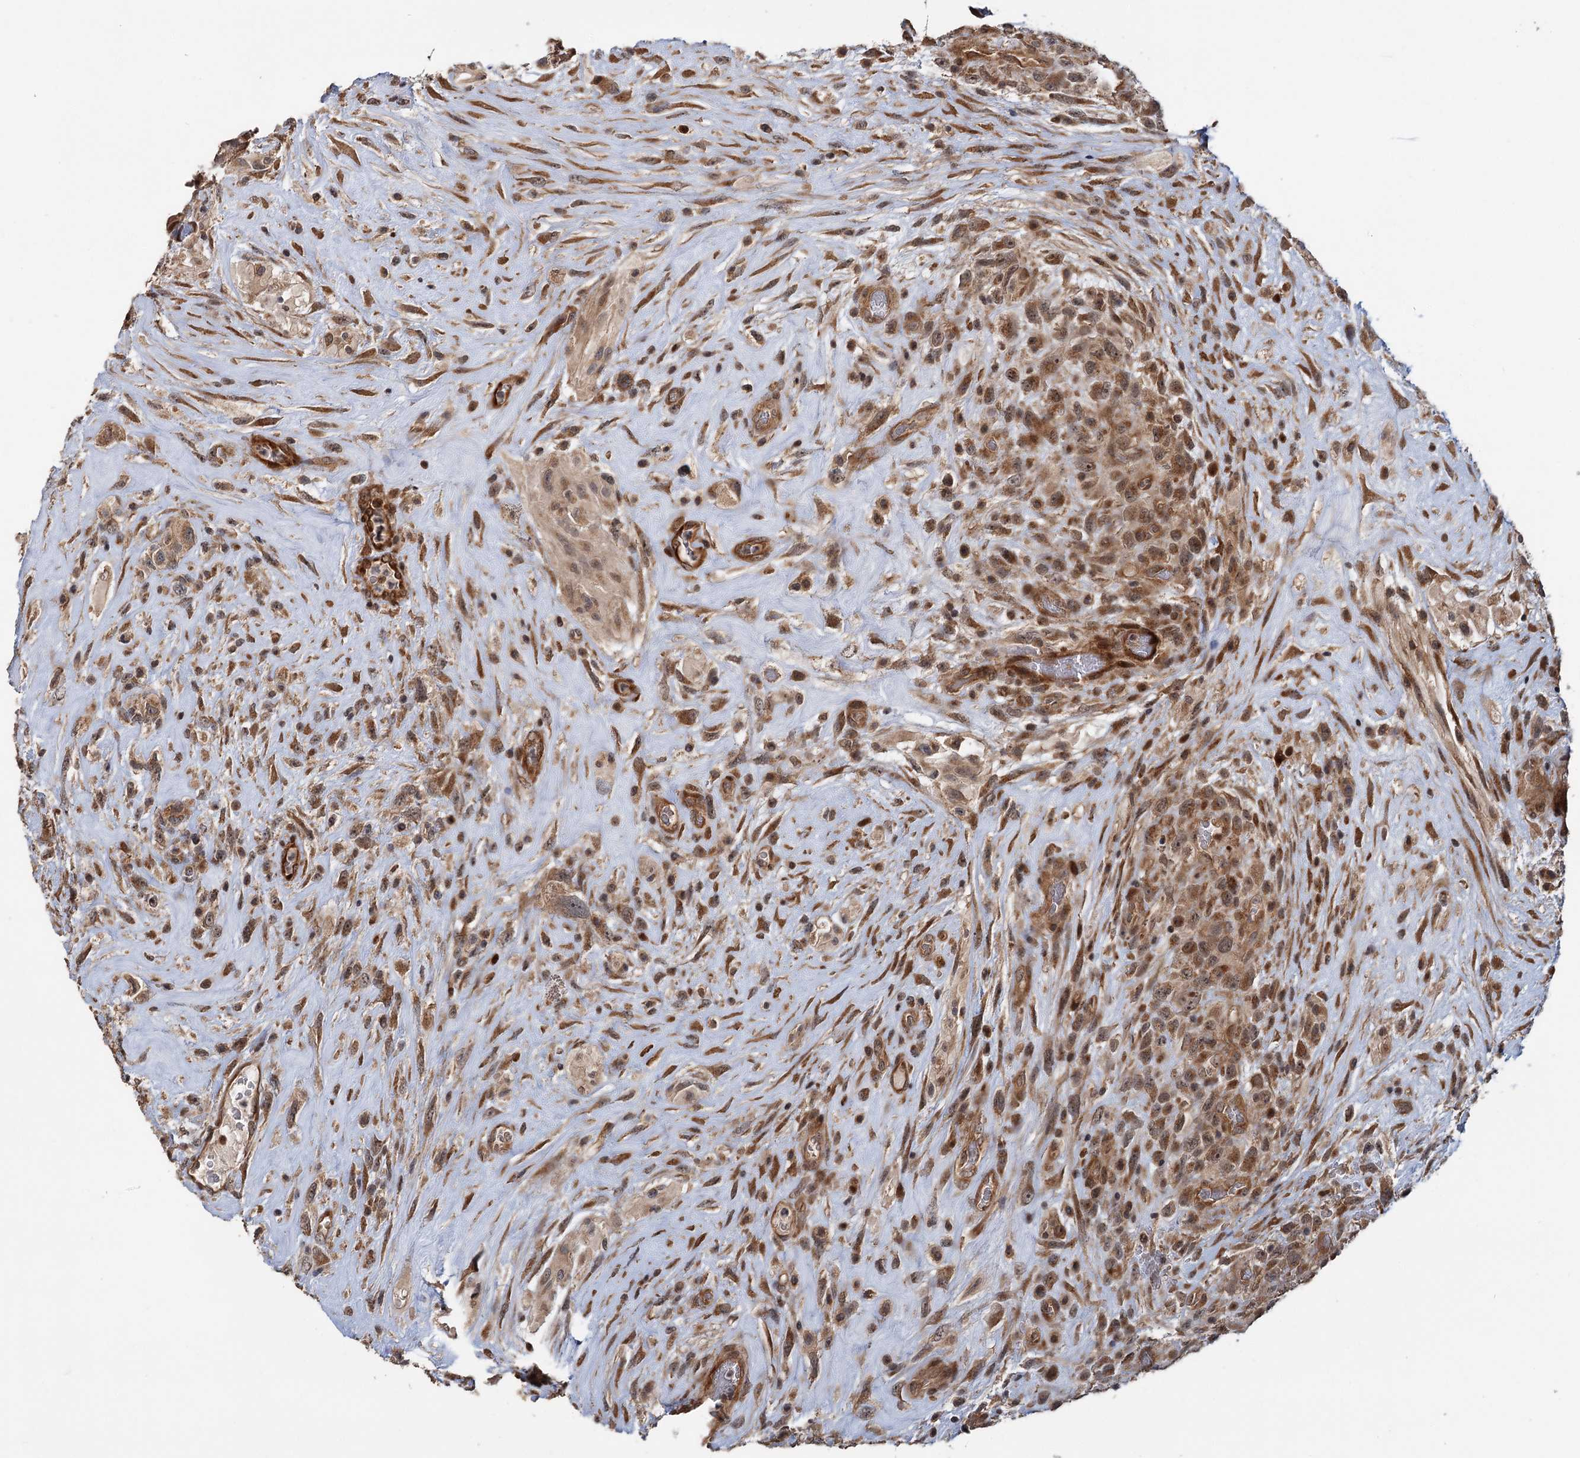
{"staining": {"intensity": "moderate", "quantity": ">75%", "location": "cytoplasmic/membranous"}, "tissue": "glioma", "cell_type": "Tumor cells", "image_type": "cancer", "snomed": [{"axis": "morphology", "description": "Glioma, malignant, High grade"}, {"axis": "topography", "description": "Brain"}], "caption": "Moderate cytoplasmic/membranous protein positivity is present in approximately >75% of tumor cells in glioma. The protein of interest is shown in brown color, while the nuclei are stained blue.", "gene": "KANSL2", "patient": {"sex": "male", "age": 61}}